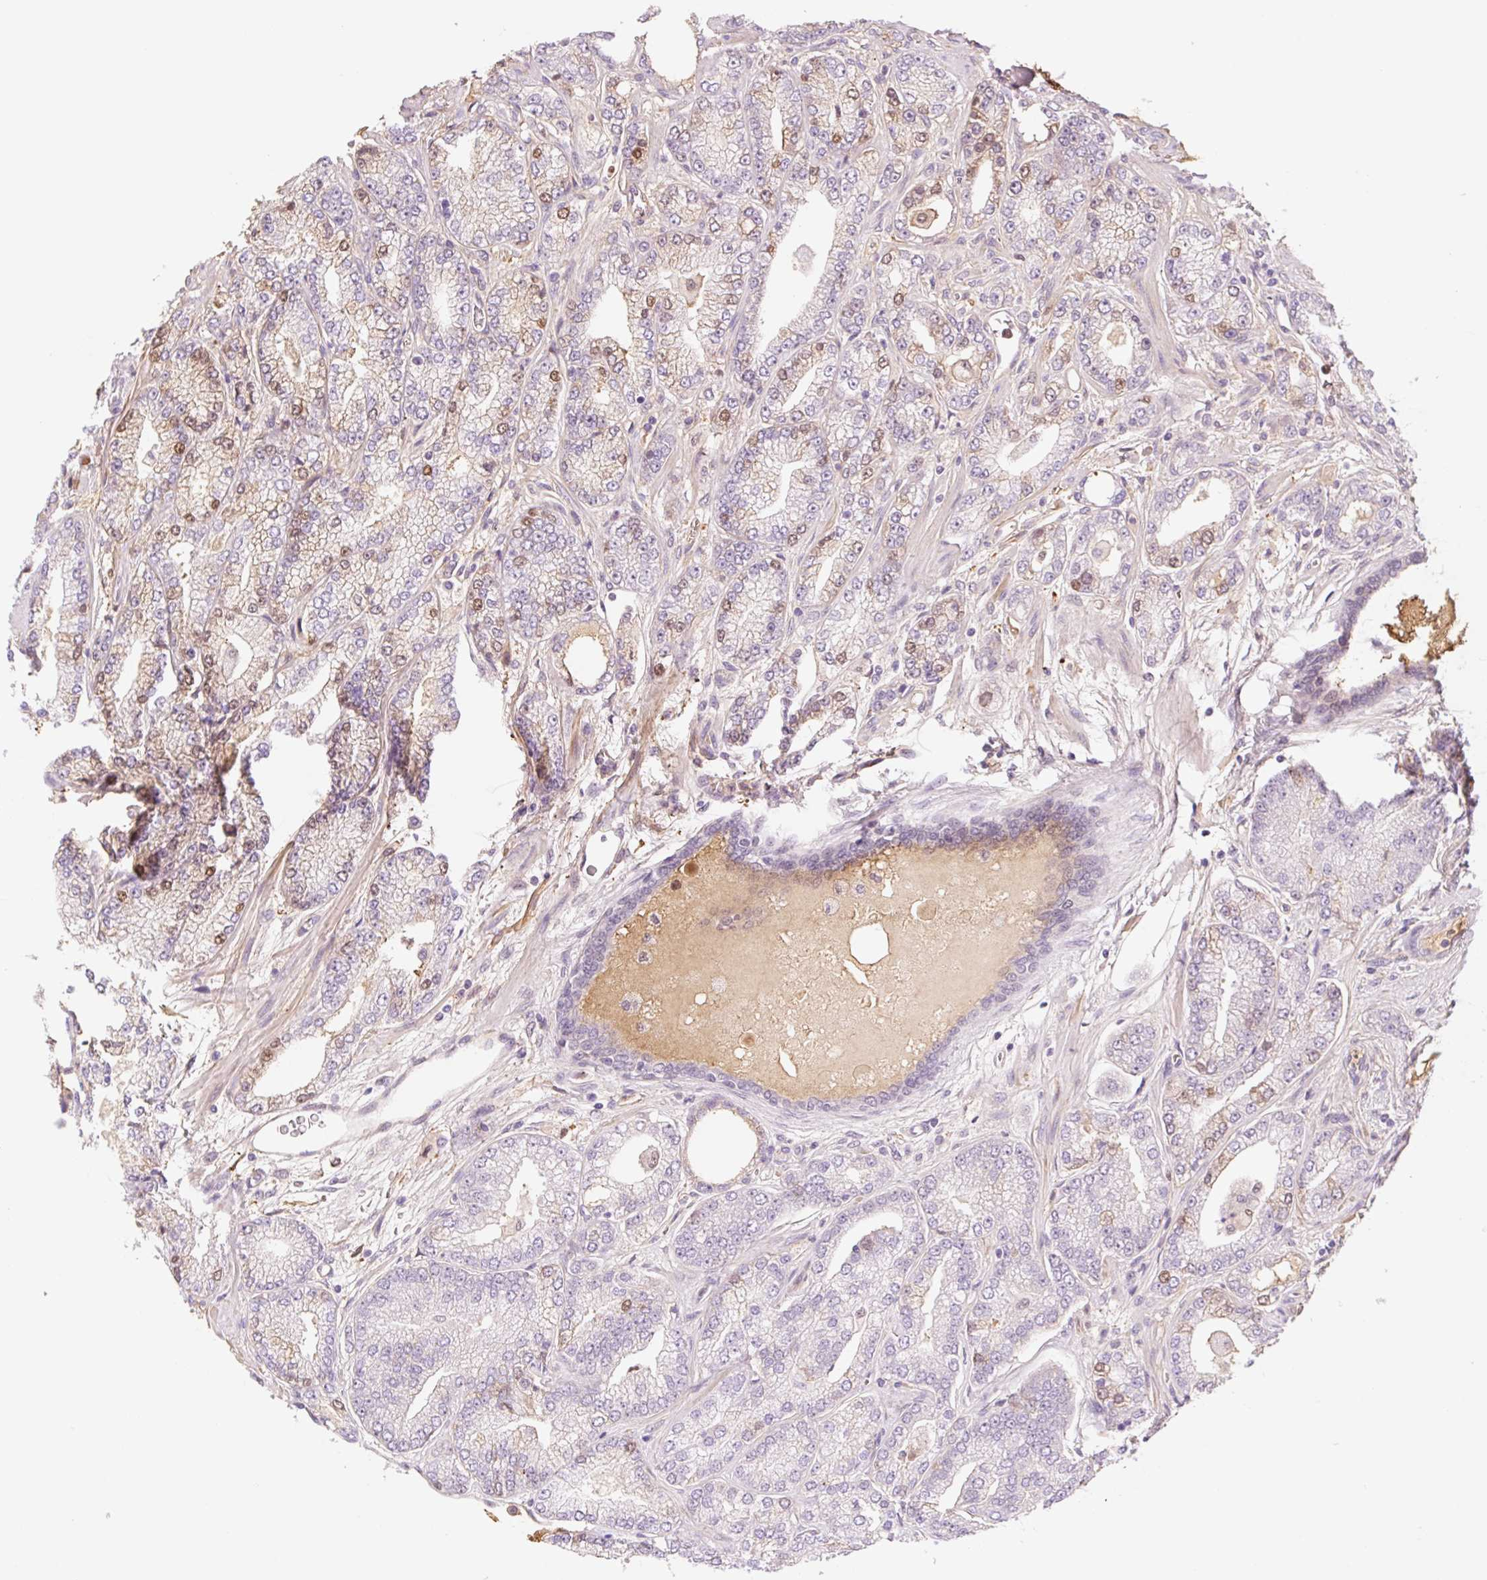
{"staining": {"intensity": "moderate", "quantity": "<25%", "location": "nuclear"}, "tissue": "prostate cancer", "cell_type": "Tumor cells", "image_type": "cancer", "snomed": [{"axis": "morphology", "description": "Adenocarcinoma, High grade"}, {"axis": "topography", "description": "Prostate"}], "caption": "Approximately <25% of tumor cells in prostate cancer demonstrate moderate nuclear protein staining as visualized by brown immunohistochemical staining.", "gene": "HEBP1", "patient": {"sex": "male", "age": 68}}